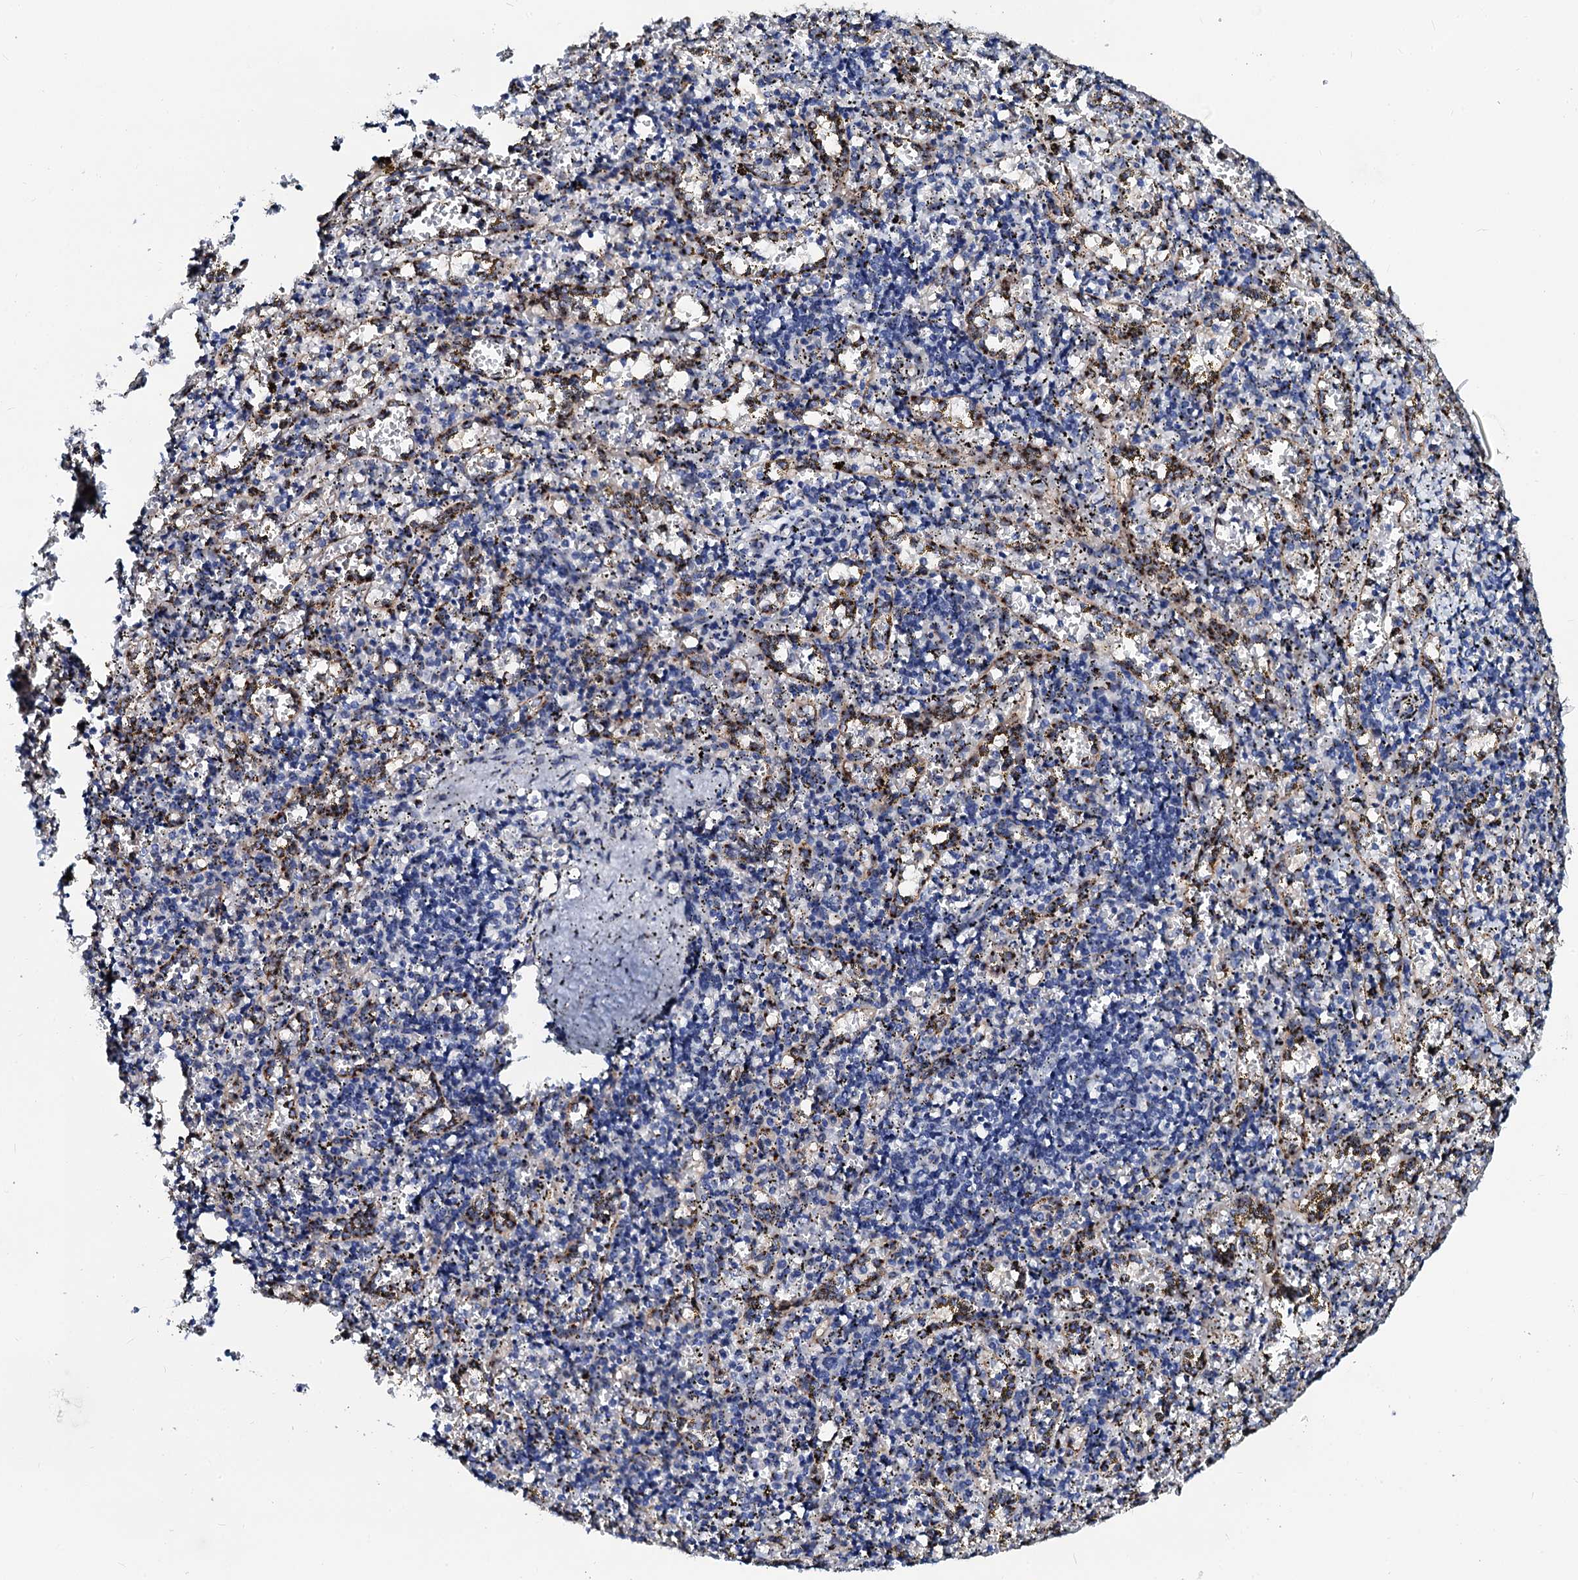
{"staining": {"intensity": "strong", "quantity": "<25%", "location": "cytoplasmic/membranous"}, "tissue": "spleen", "cell_type": "Cells in red pulp", "image_type": "normal", "snomed": [{"axis": "morphology", "description": "Normal tissue, NOS"}, {"axis": "topography", "description": "Spleen"}], "caption": "Immunohistochemical staining of normal human spleen displays strong cytoplasmic/membranous protein staining in about <25% of cells in red pulp.", "gene": "TMCO3", "patient": {"sex": "male", "age": 11}}